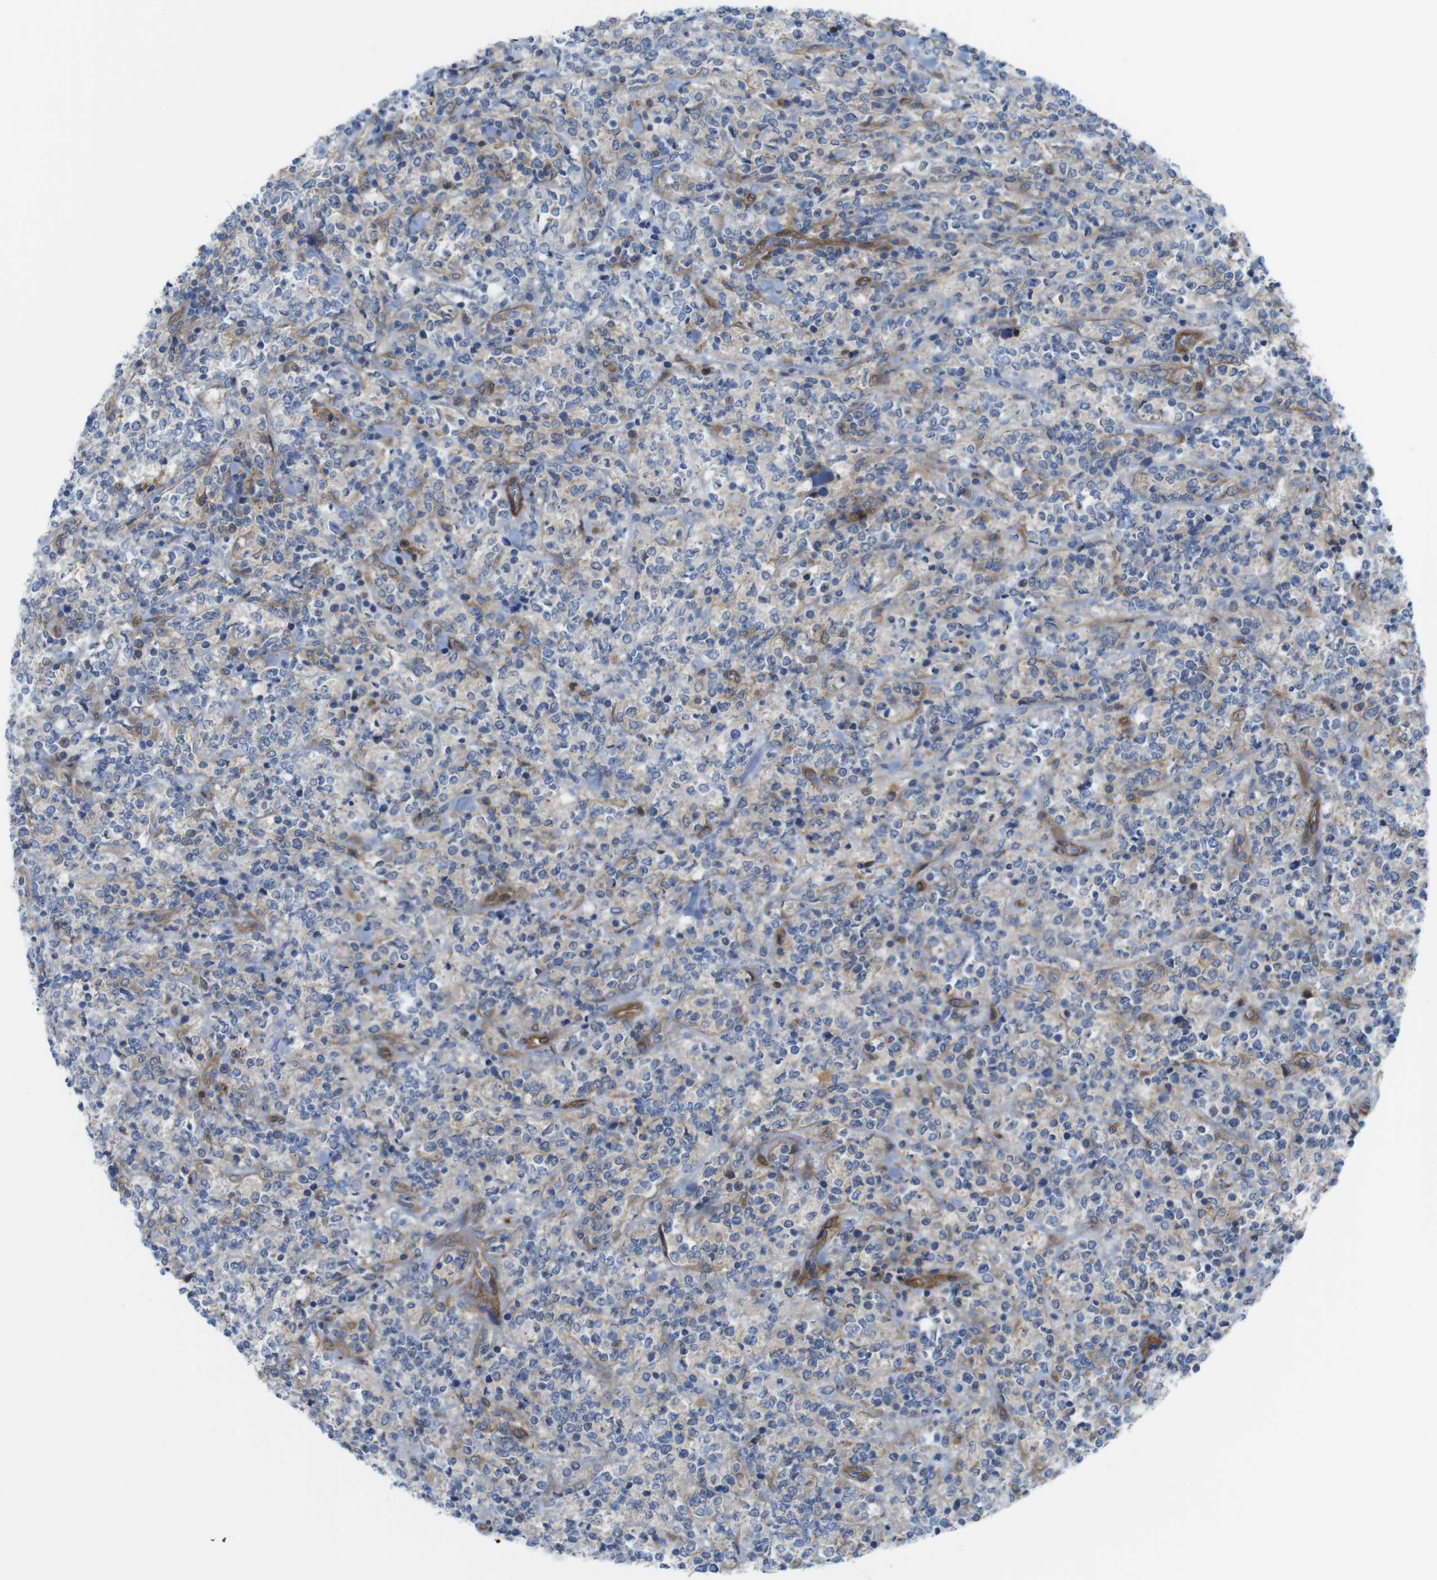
{"staining": {"intensity": "weak", "quantity": "25%-75%", "location": "cytoplasmic/membranous"}, "tissue": "lymphoma", "cell_type": "Tumor cells", "image_type": "cancer", "snomed": [{"axis": "morphology", "description": "Malignant lymphoma, non-Hodgkin's type, High grade"}, {"axis": "topography", "description": "Soft tissue"}], "caption": "Brown immunohistochemical staining in high-grade malignant lymphoma, non-Hodgkin's type demonstrates weak cytoplasmic/membranous expression in about 25%-75% of tumor cells.", "gene": "DIAPH2", "patient": {"sex": "male", "age": 18}}